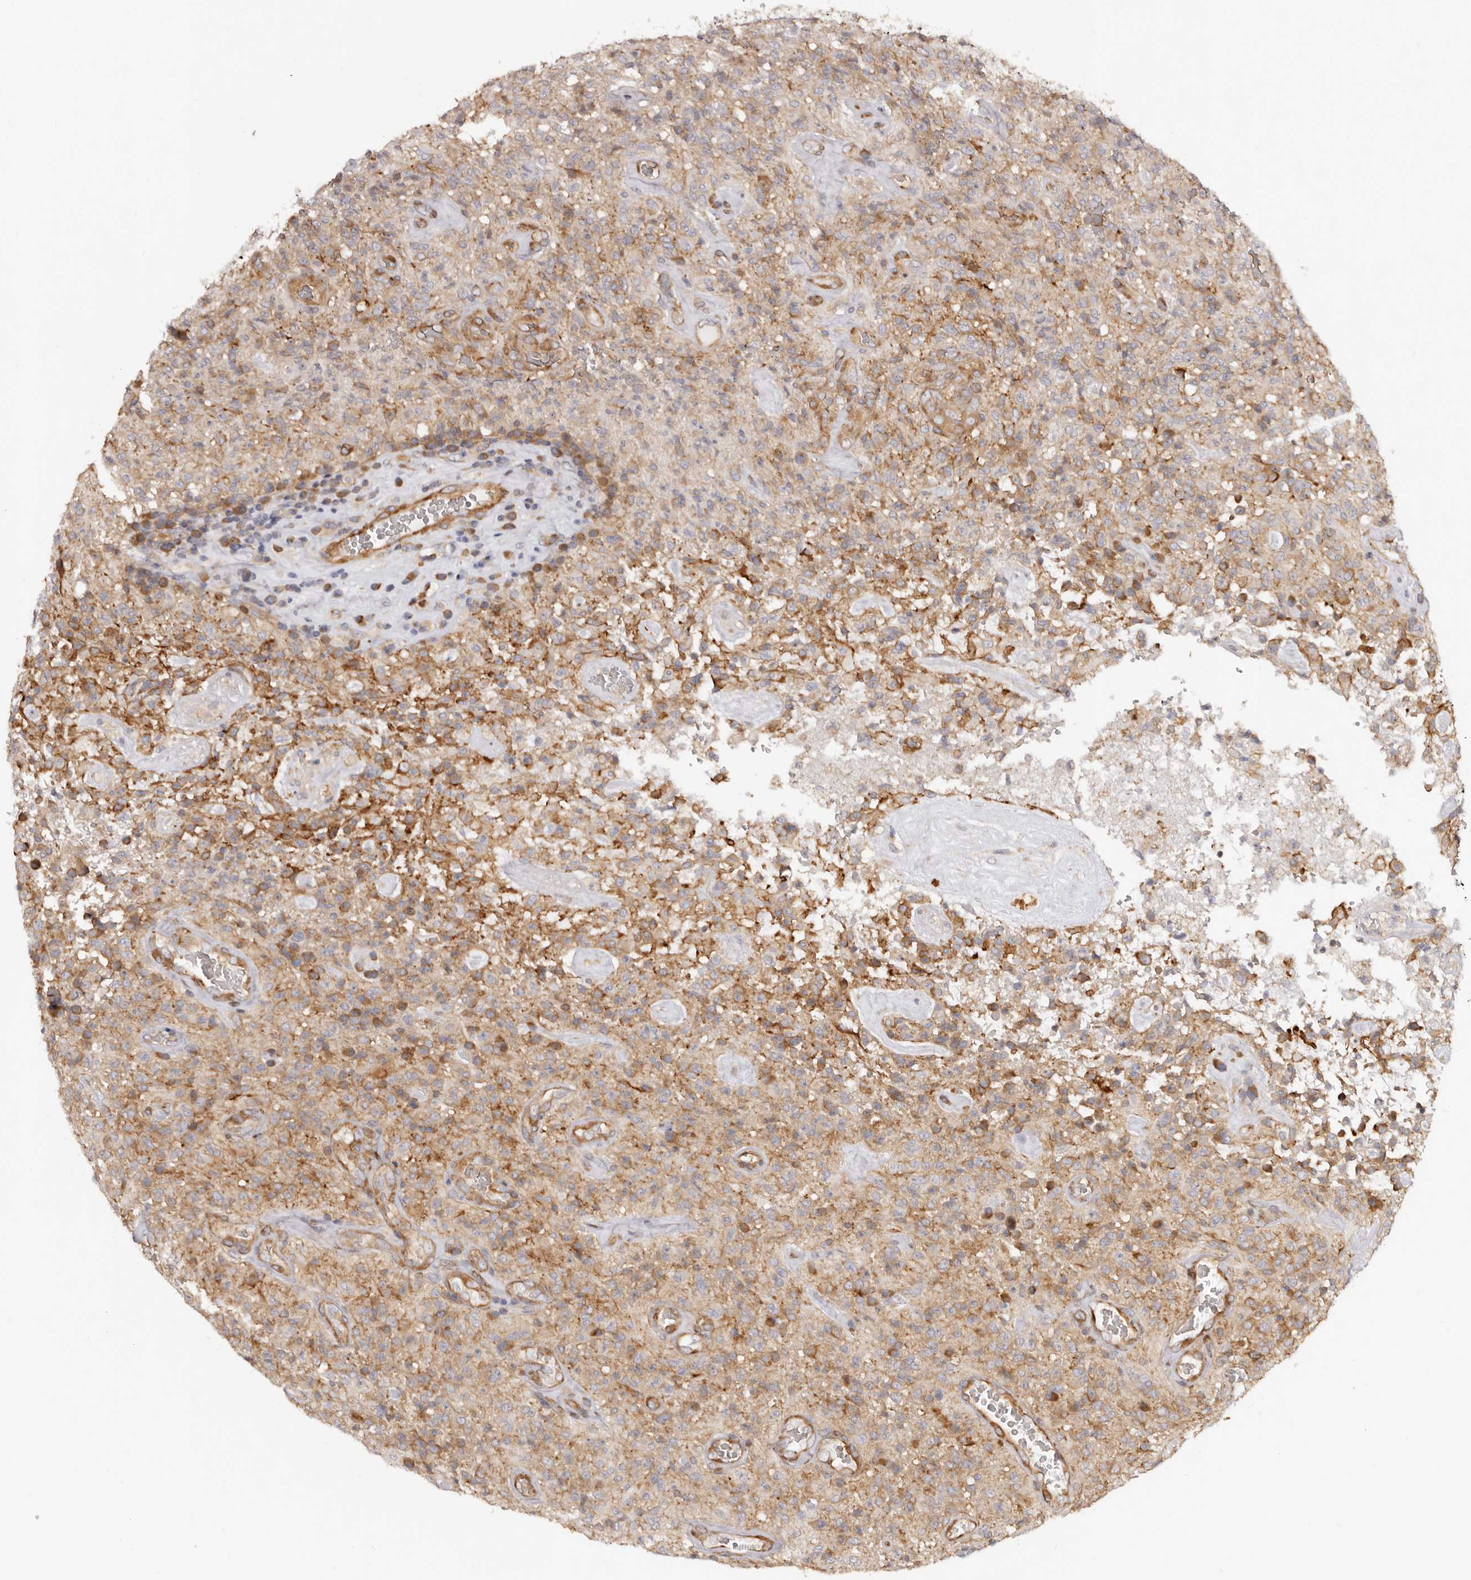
{"staining": {"intensity": "moderate", "quantity": "25%-75%", "location": "cytoplasmic/membranous"}, "tissue": "glioma", "cell_type": "Tumor cells", "image_type": "cancer", "snomed": [{"axis": "morphology", "description": "Glioma, malignant, High grade"}, {"axis": "topography", "description": "Brain"}], "caption": "Approximately 25%-75% of tumor cells in malignant high-grade glioma show moderate cytoplasmic/membranous protein positivity as visualized by brown immunohistochemical staining.", "gene": "RPS6", "patient": {"sex": "female", "age": 57}}